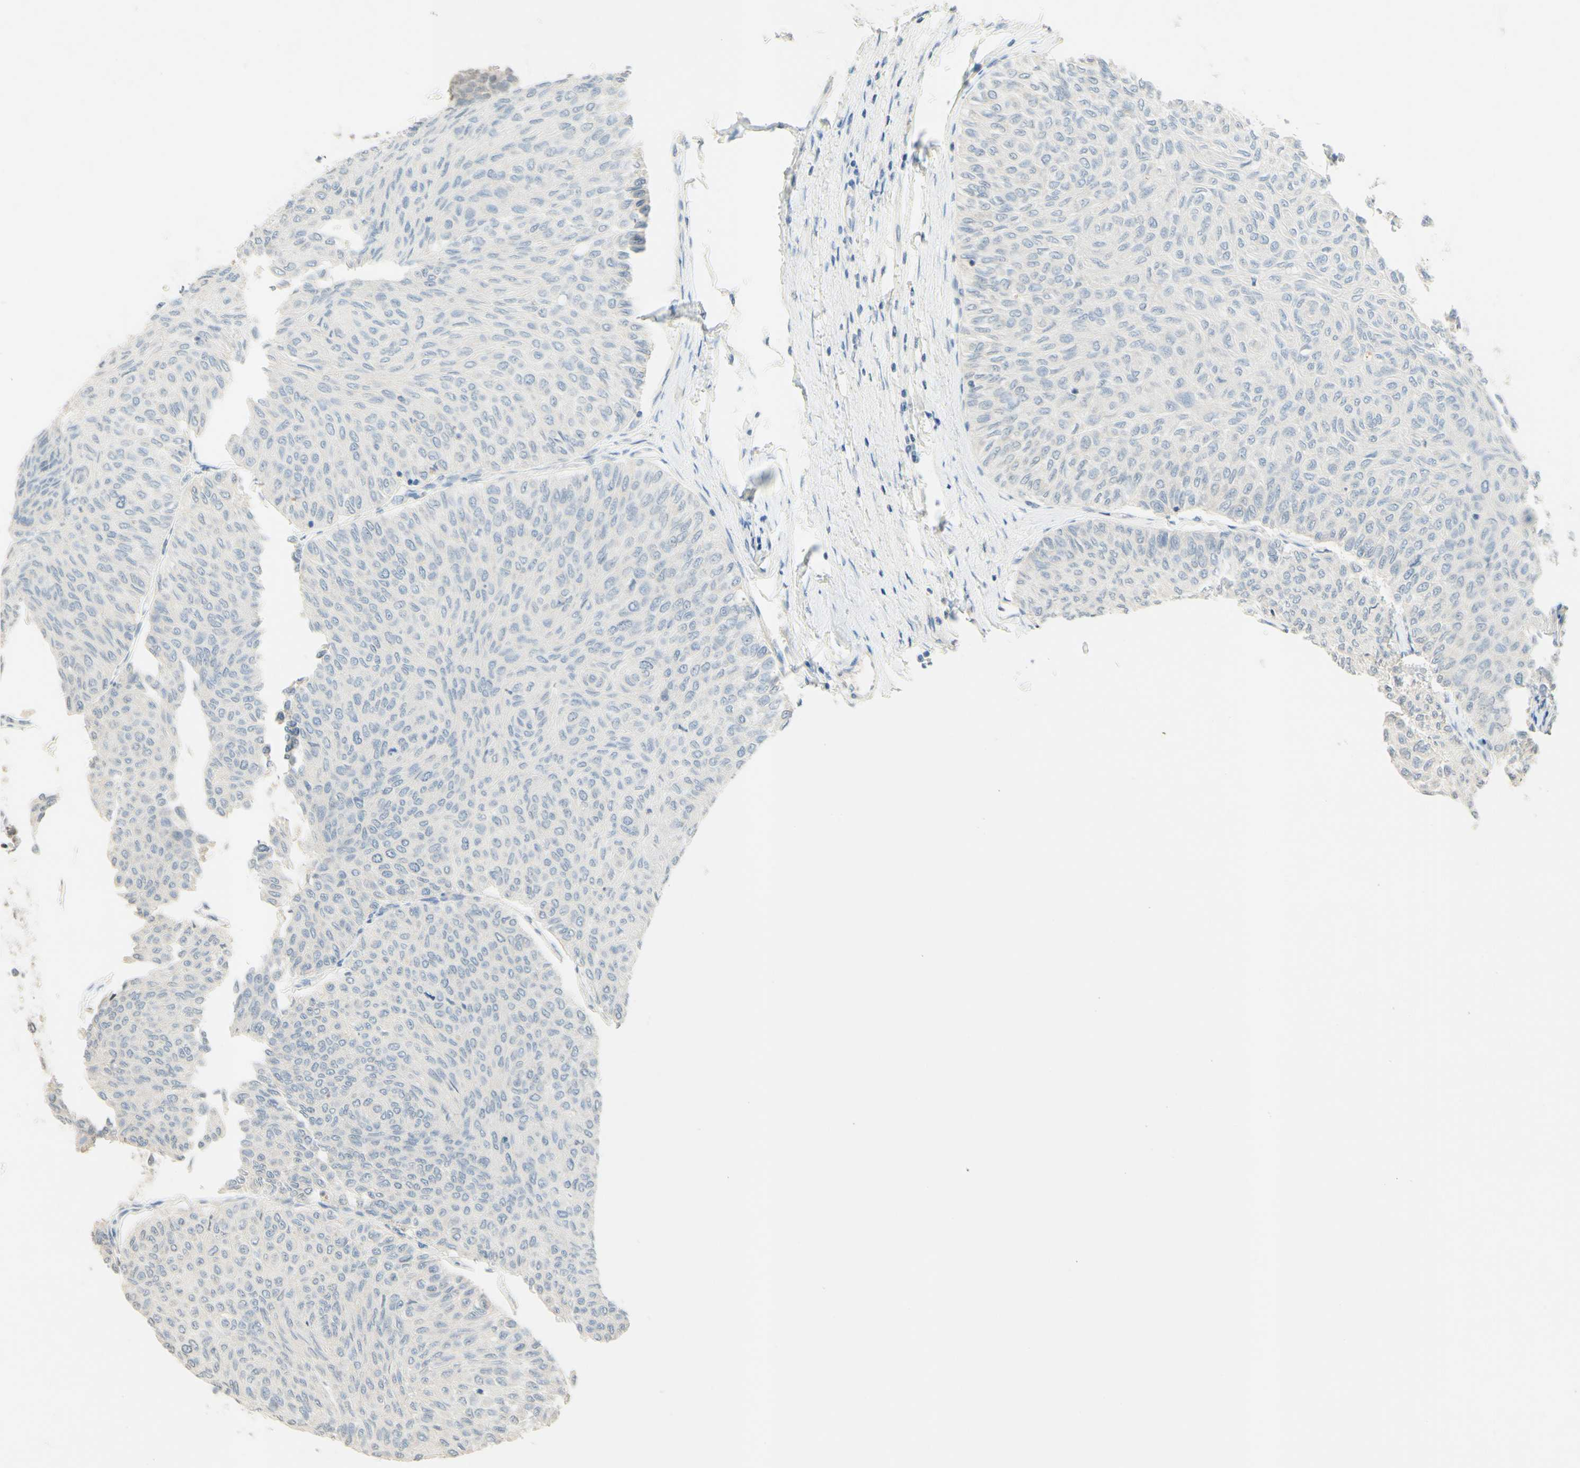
{"staining": {"intensity": "negative", "quantity": "none", "location": "none"}, "tissue": "urothelial cancer", "cell_type": "Tumor cells", "image_type": "cancer", "snomed": [{"axis": "morphology", "description": "Urothelial carcinoma, Low grade"}, {"axis": "topography", "description": "Urinary bladder"}], "caption": "This image is of urothelial carcinoma (low-grade) stained with immunohistochemistry to label a protein in brown with the nuclei are counter-stained blue. There is no expression in tumor cells.", "gene": "MAG", "patient": {"sex": "male", "age": 78}}